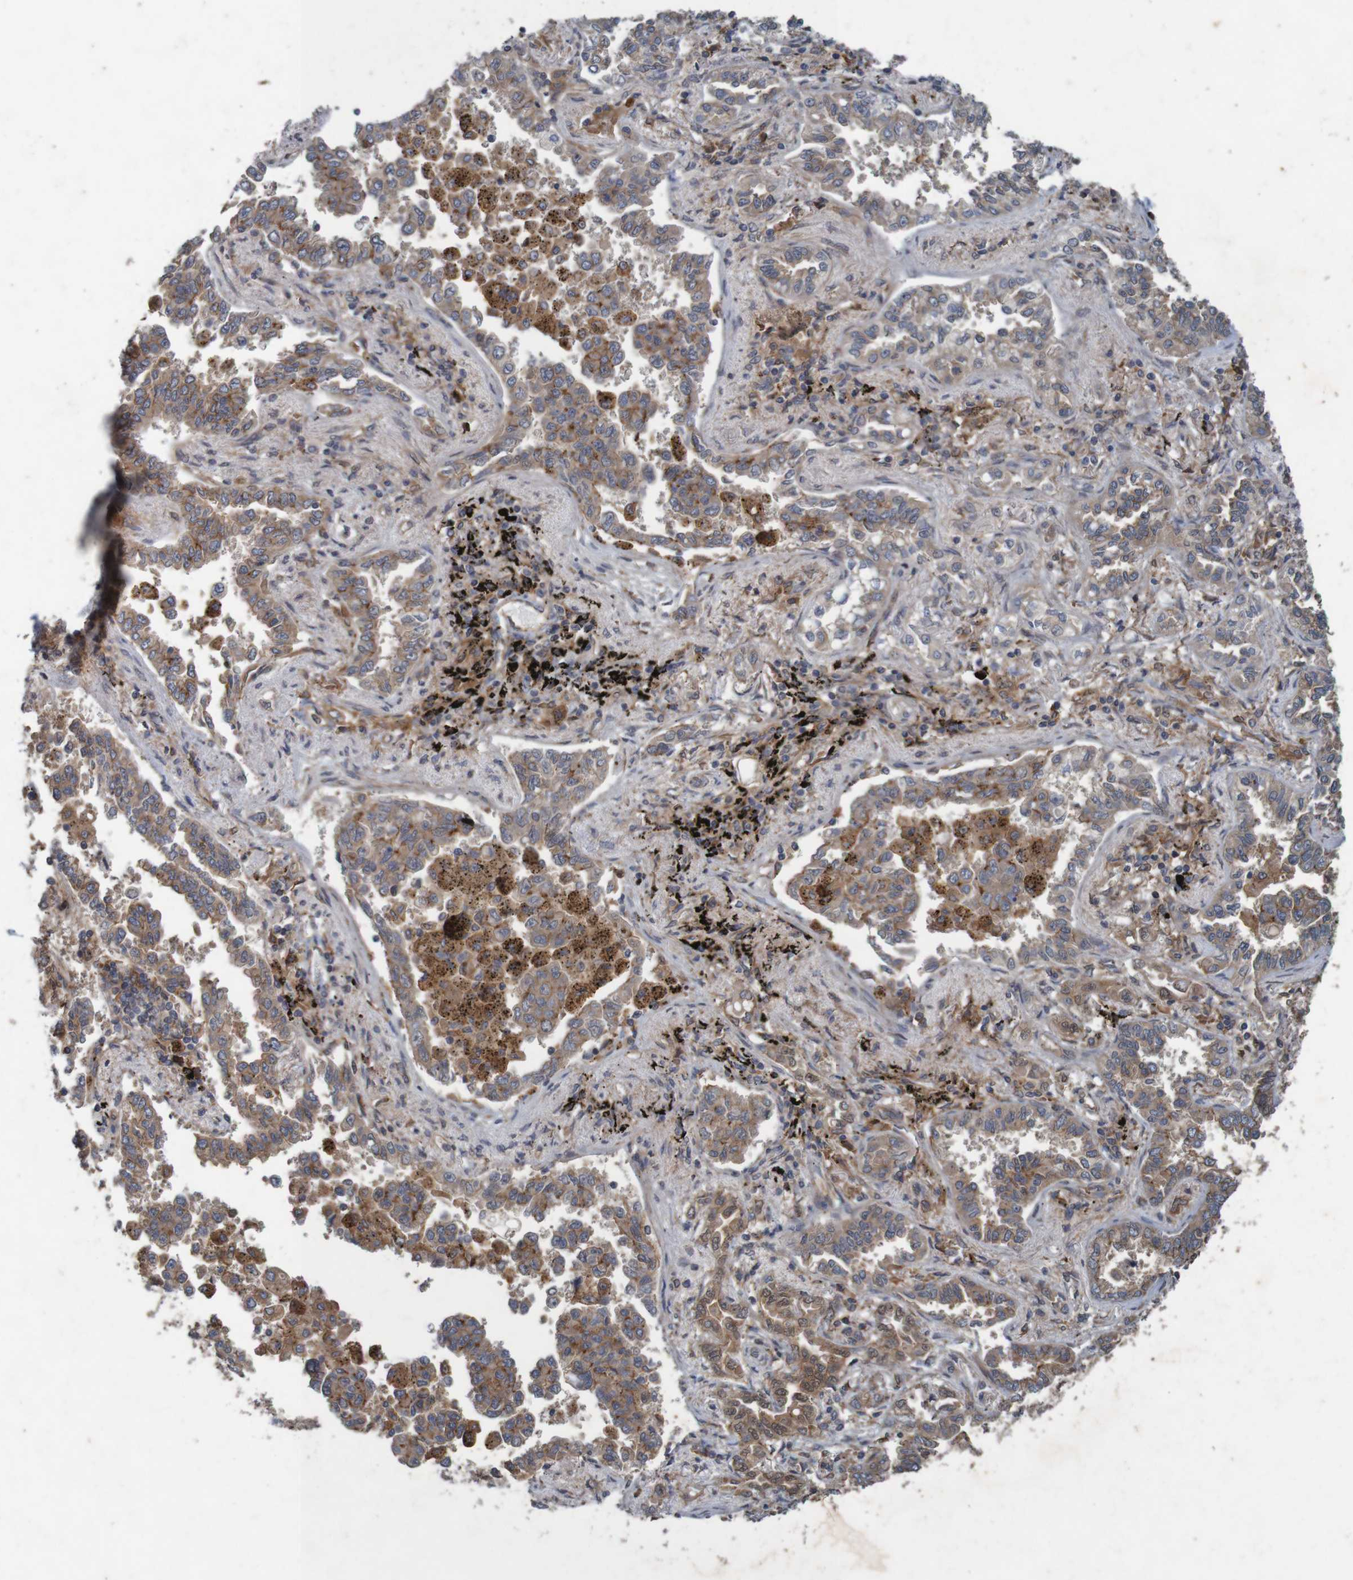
{"staining": {"intensity": "weak", "quantity": ">75%", "location": "cytoplasmic/membranous"}, "tissue": "lung cancer", "cell_type": "Tumor cells", "image_type": "cancer", "snomed": [{"axis": "morphology", "description": "Normal tissue, NOS"}, {"axis": "morphology", "description": "Adenocarcinoma, NOS"}, {"axis": "topography", "description": "Lung"}], "caption": "Lung cancer stained with DAB (3,3'-diaminobenzidine) IHC exhibits low levels of weak cytoplasmic/membranous expression in about >75% of tumor cells. Using DAB (3,3'-diaminobenzidine) (brown) and hematoxylin (blue) stains, captured at high magnification using brightfield microscopy.", "gene": "ARHGEF11", "patient": {"sex": "male", "age": 59}}